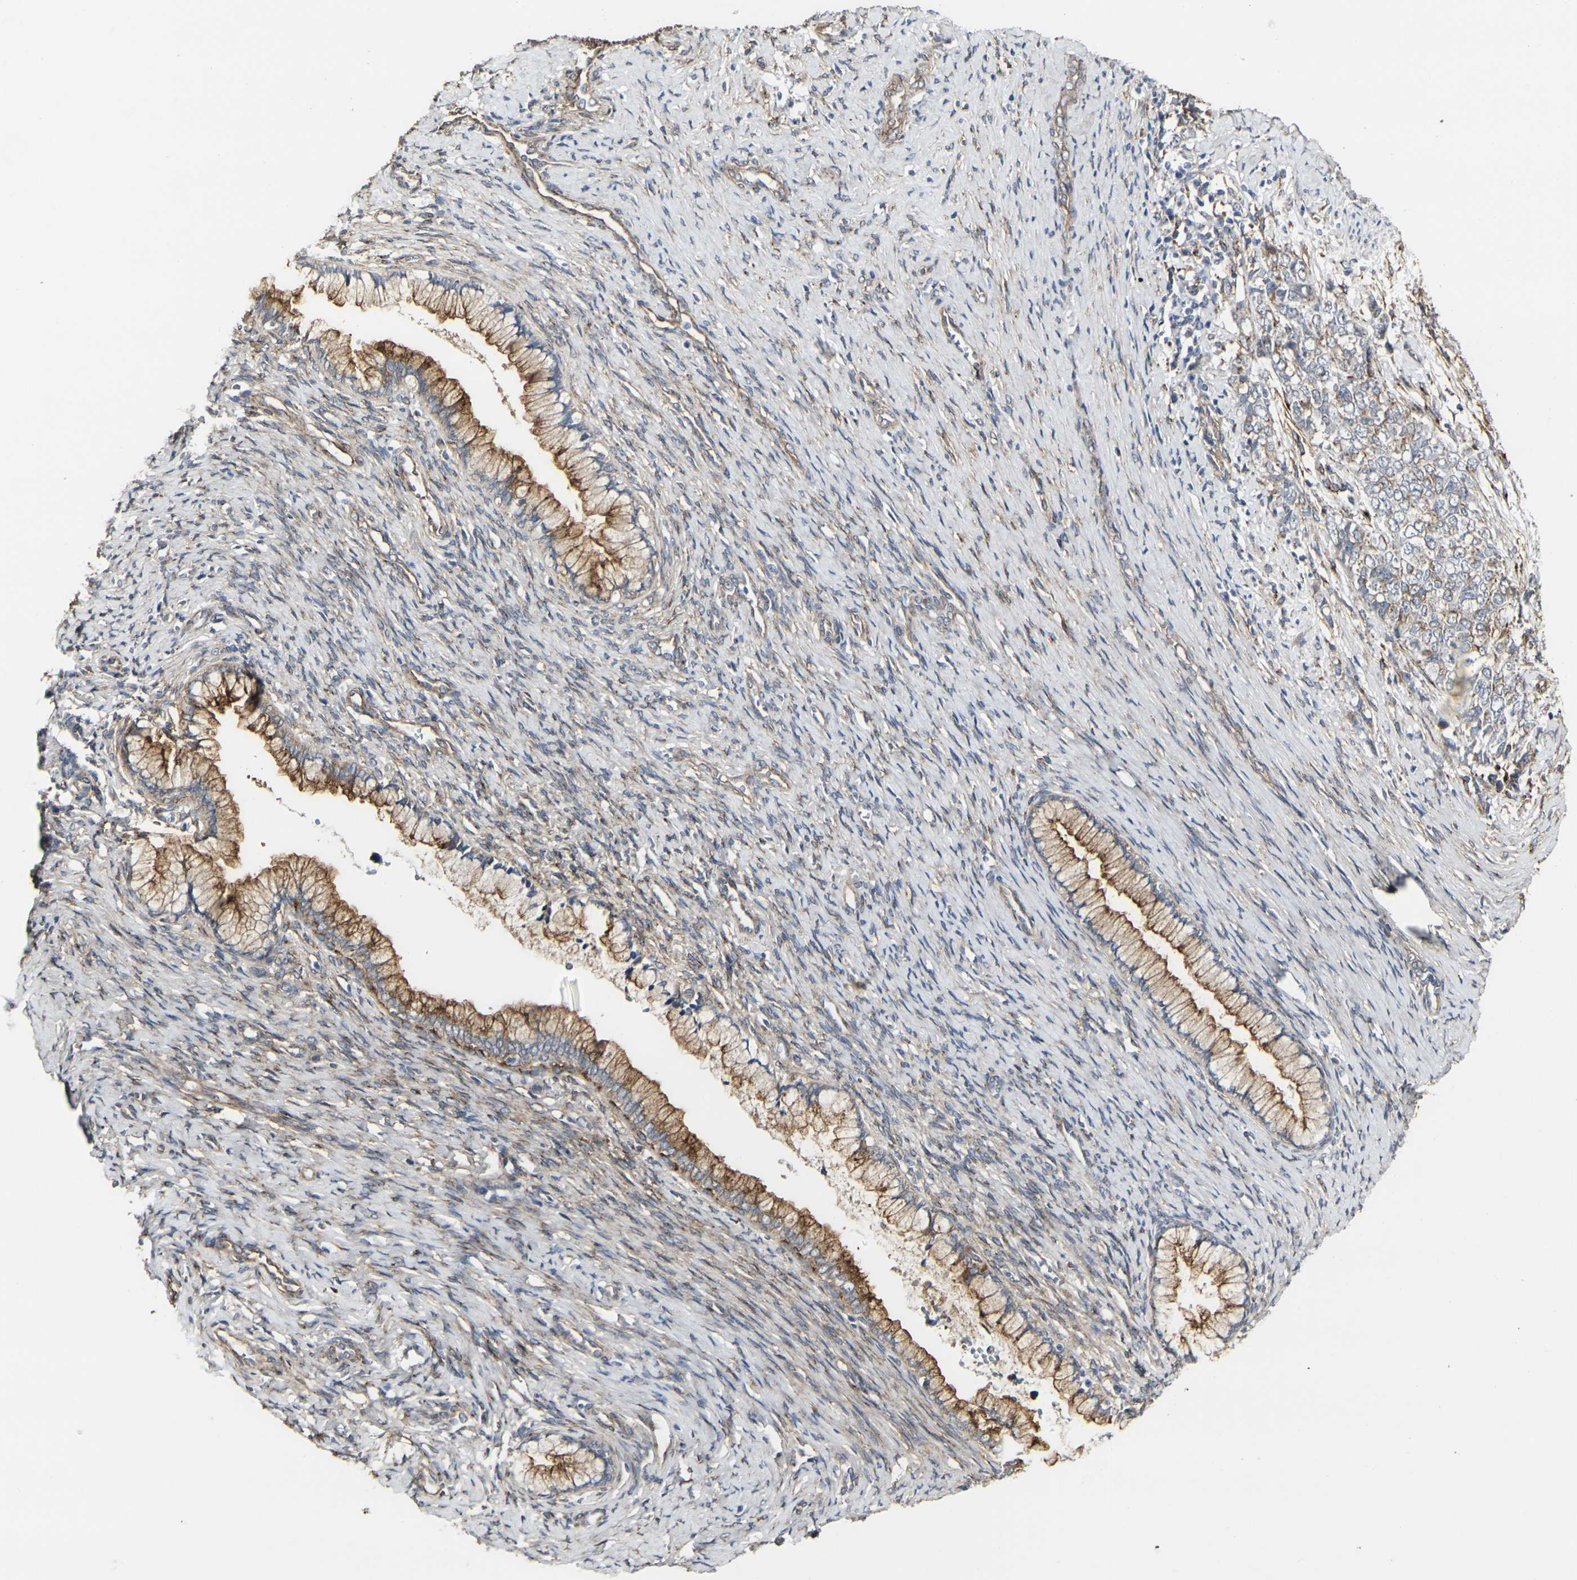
{"staining": {"intensity": "strong", "quantity": "<25%", "location": "cytoplasmic/membranous"}, "tissue": "cervical cancer", "cell_type": "Tumor cells", "image_type": "cancer", "snomed": [{"axis": "morphology", "description": "Squamous cell carcinoma, NOS"}, {"axis": "topography", "description": "Cervix"}], "caption": "A brown stain highlights strong cytoplasmic/membranous positivity of a protein in human cervical squamous cell carcinoma tumor cells.", "gene": "MYOF", "patient": {"sex": "female", "age": 63}}